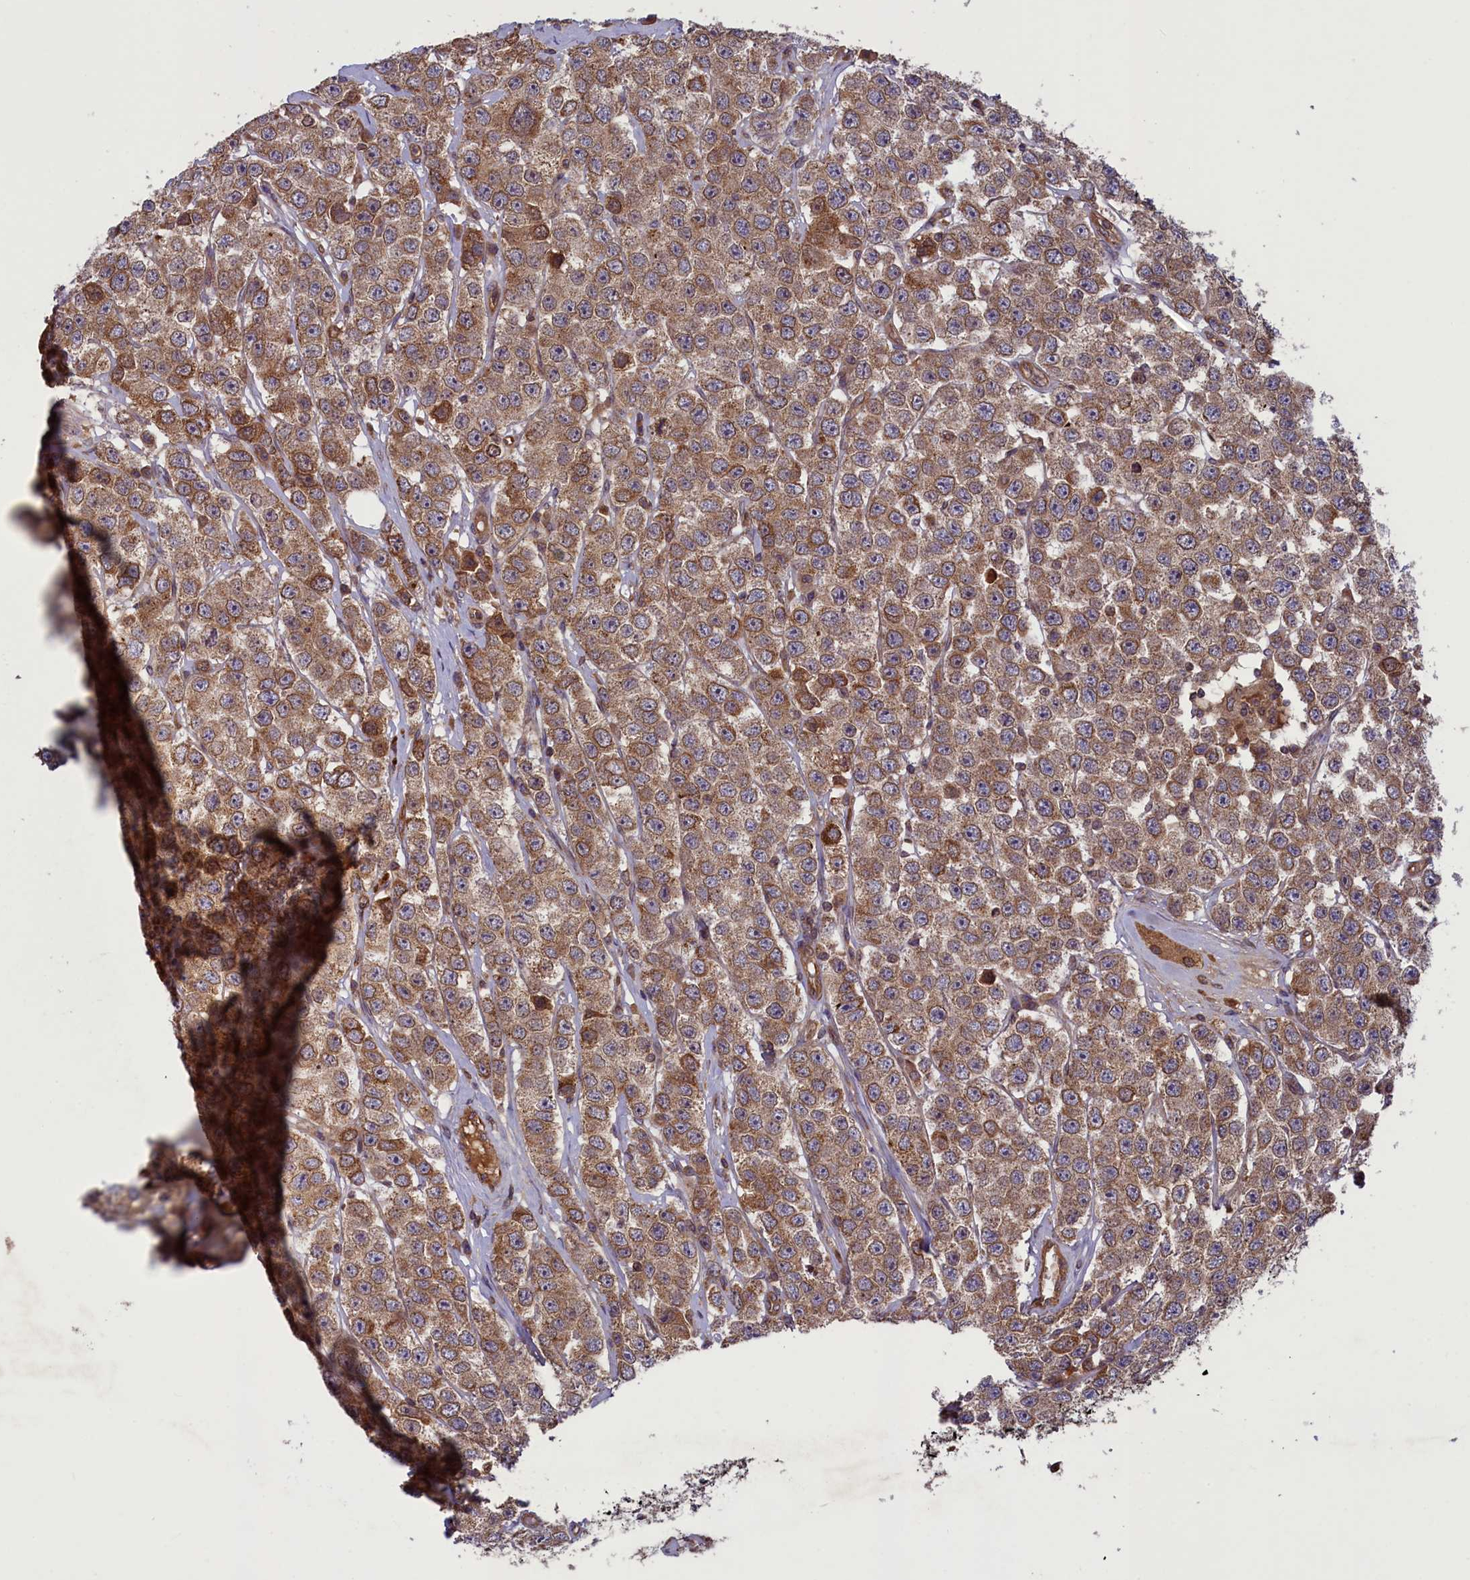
{"staining": {"intensity": "moderate", "quantity": ">75%", "location": "cytoplasmic/membranous"}, "tissue": "testis cancer", "cell_type": "Tumor cells", "image_type": "cancer", "snomed": [{"axis": "morphology", "description": "Seminoma, NOS"}, {"axis": "topography", "description": "Testis"}], "caption": "High-magnification brightfield microscopy of testis seminoma stained with DAB (brown) and counterstained with hematoxylin (blue). tumor cells exhibit moderate cytoplasmic/membranous staining is identified in approximately>75% of cells.", "gene": "CCDC125", "patient": {"sex": "male", "age": 28}}